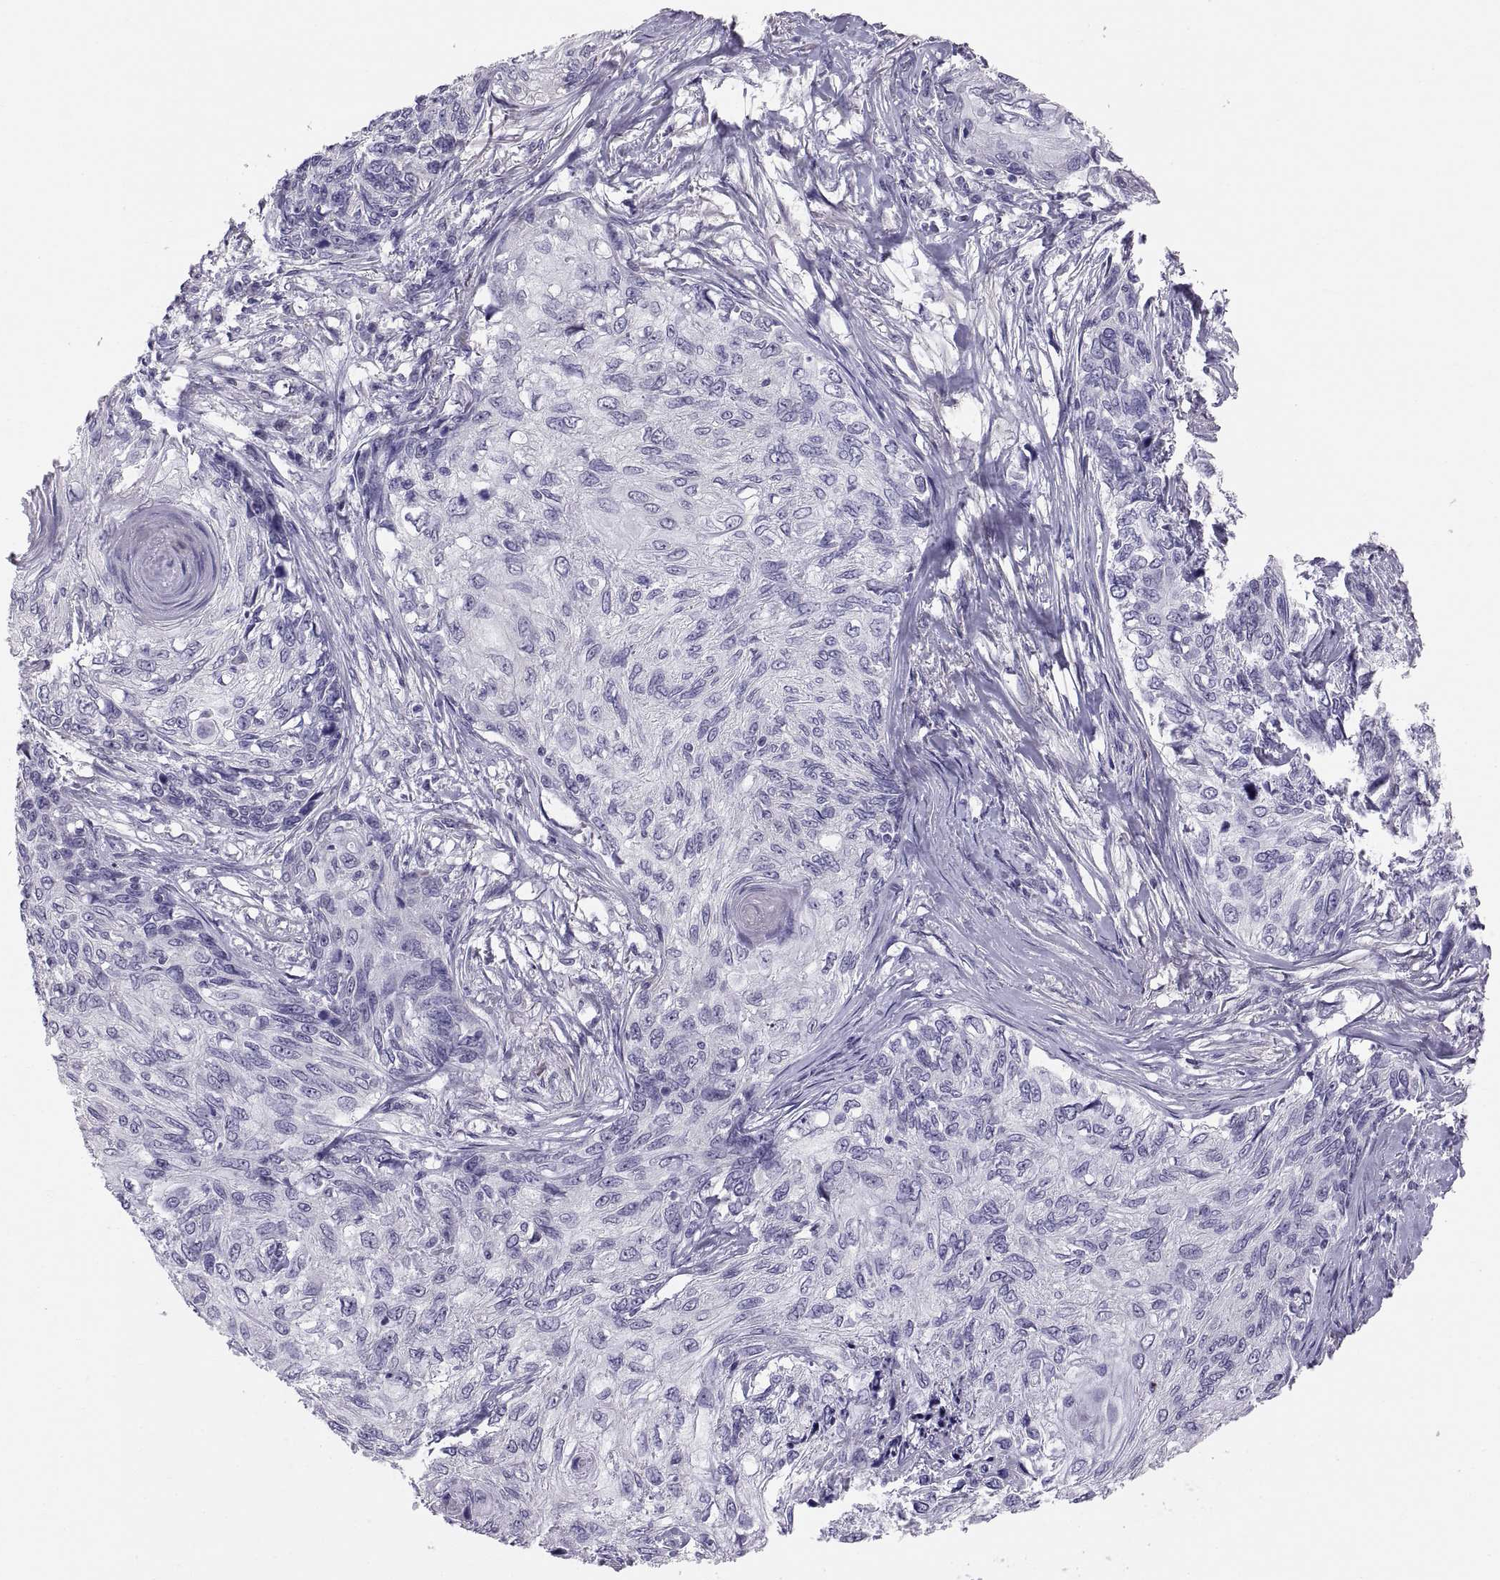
{"staining": {"intensity": "negative", "quantity": "none", "location": "none"}, "tissue": "skin cancer", "cell_type": "Tumor cells", "image_type": "cancer", "snomed": [{"axis": "morphology", "description": "Squamous cell carcinoma, NOS"}, {"axis": "topography", "description": "Skin"}], "caption": "IHC photomicrograph of human squamous cell carcinoma (skin) stained for a protein (brown), which exhibits no expression in tumor cells.", "gene": "FAM170A", "patient": {"sex": "male", "age": 92}}